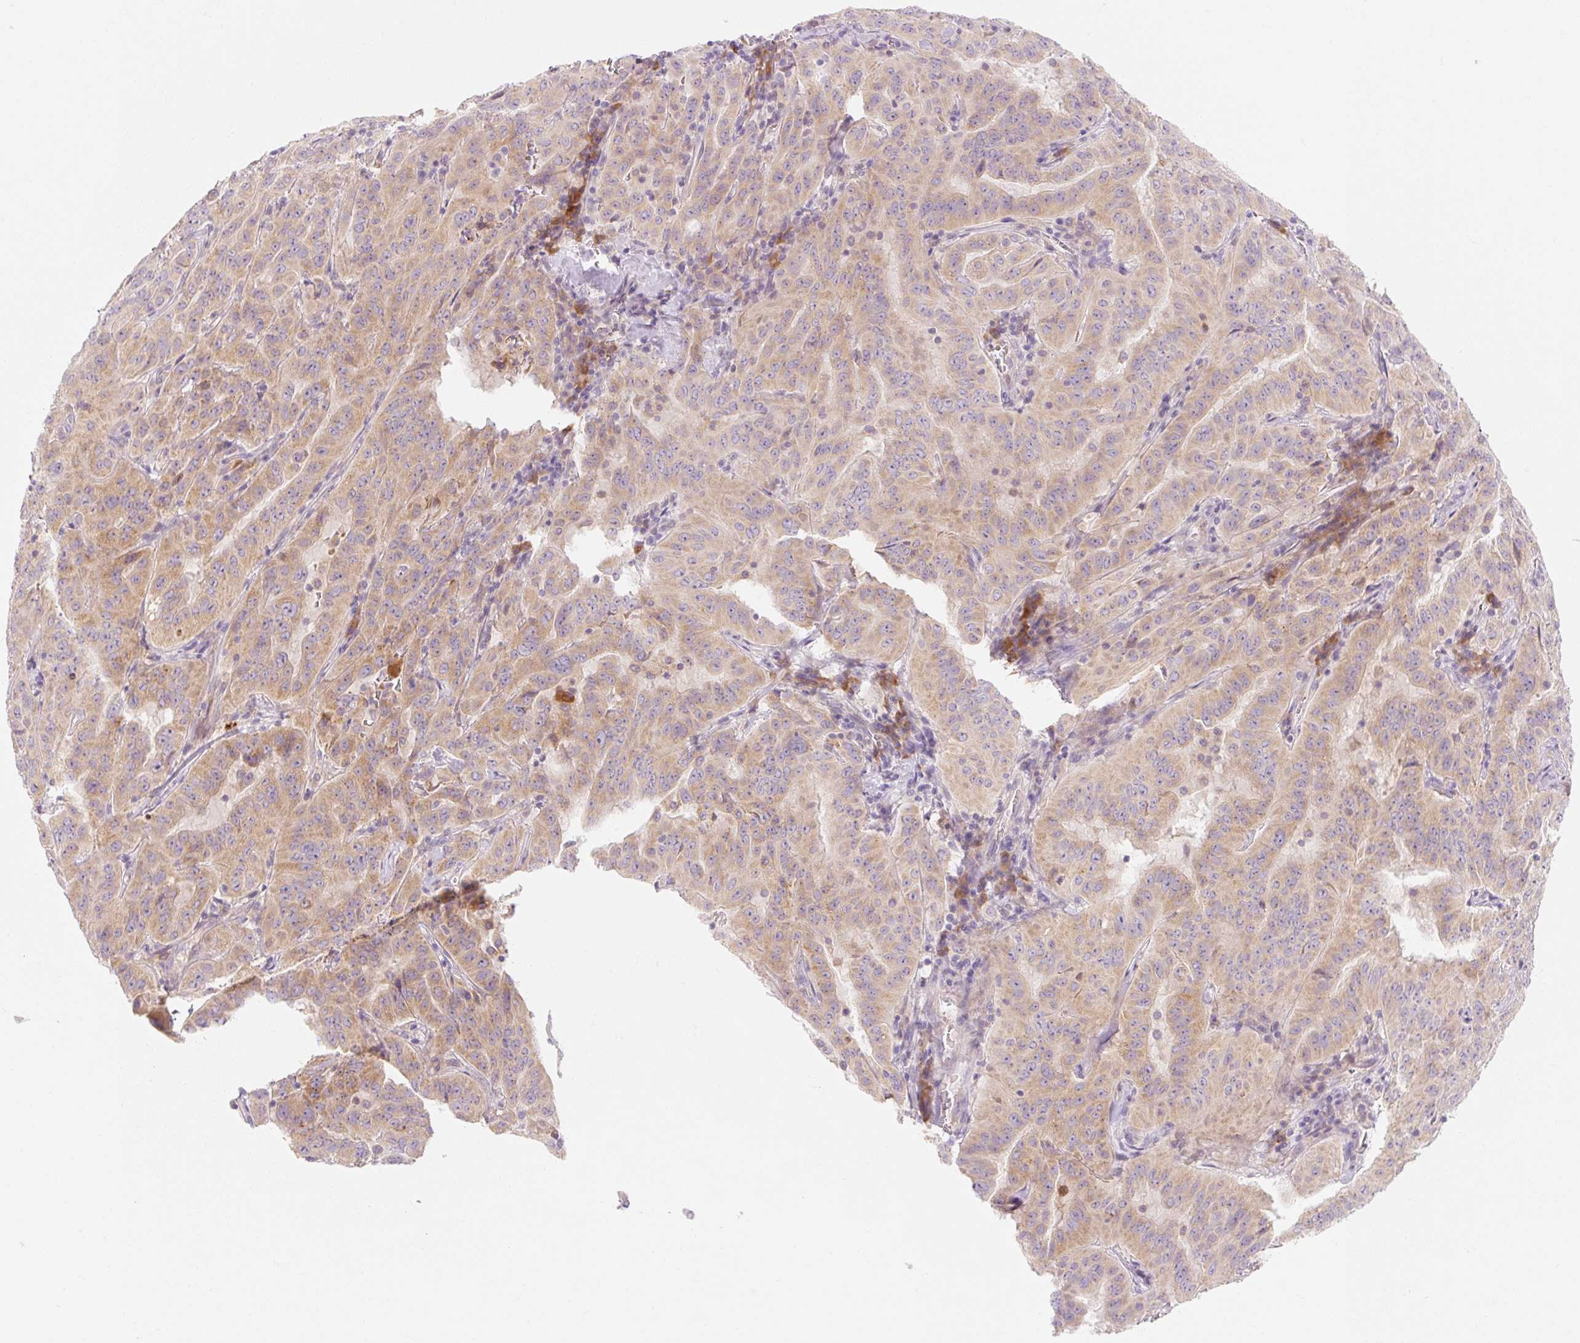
{"staining": {"intensity": "moderate", "quantity": ">75%", "location": "cytoplasmic/membranous"}, "tissue": "pancreatic cancer", "cell_type": "Tumor cells", "image_type": "cancer", "snomed": [{"axis": "morphology", "description": "Adenocarcinoma, NOS"}, {"axis": "topography", "description": "Pancreas"}], "caption": "This micrograph displays IHC staining of human pancreatic cancer (adenocarcinoma), with medium moderate cytoplasmic/membranous expression in approximately >75% of tumor cells.", "gene": "MYO1D", "patient": {"sex": "male", "age": 63}}